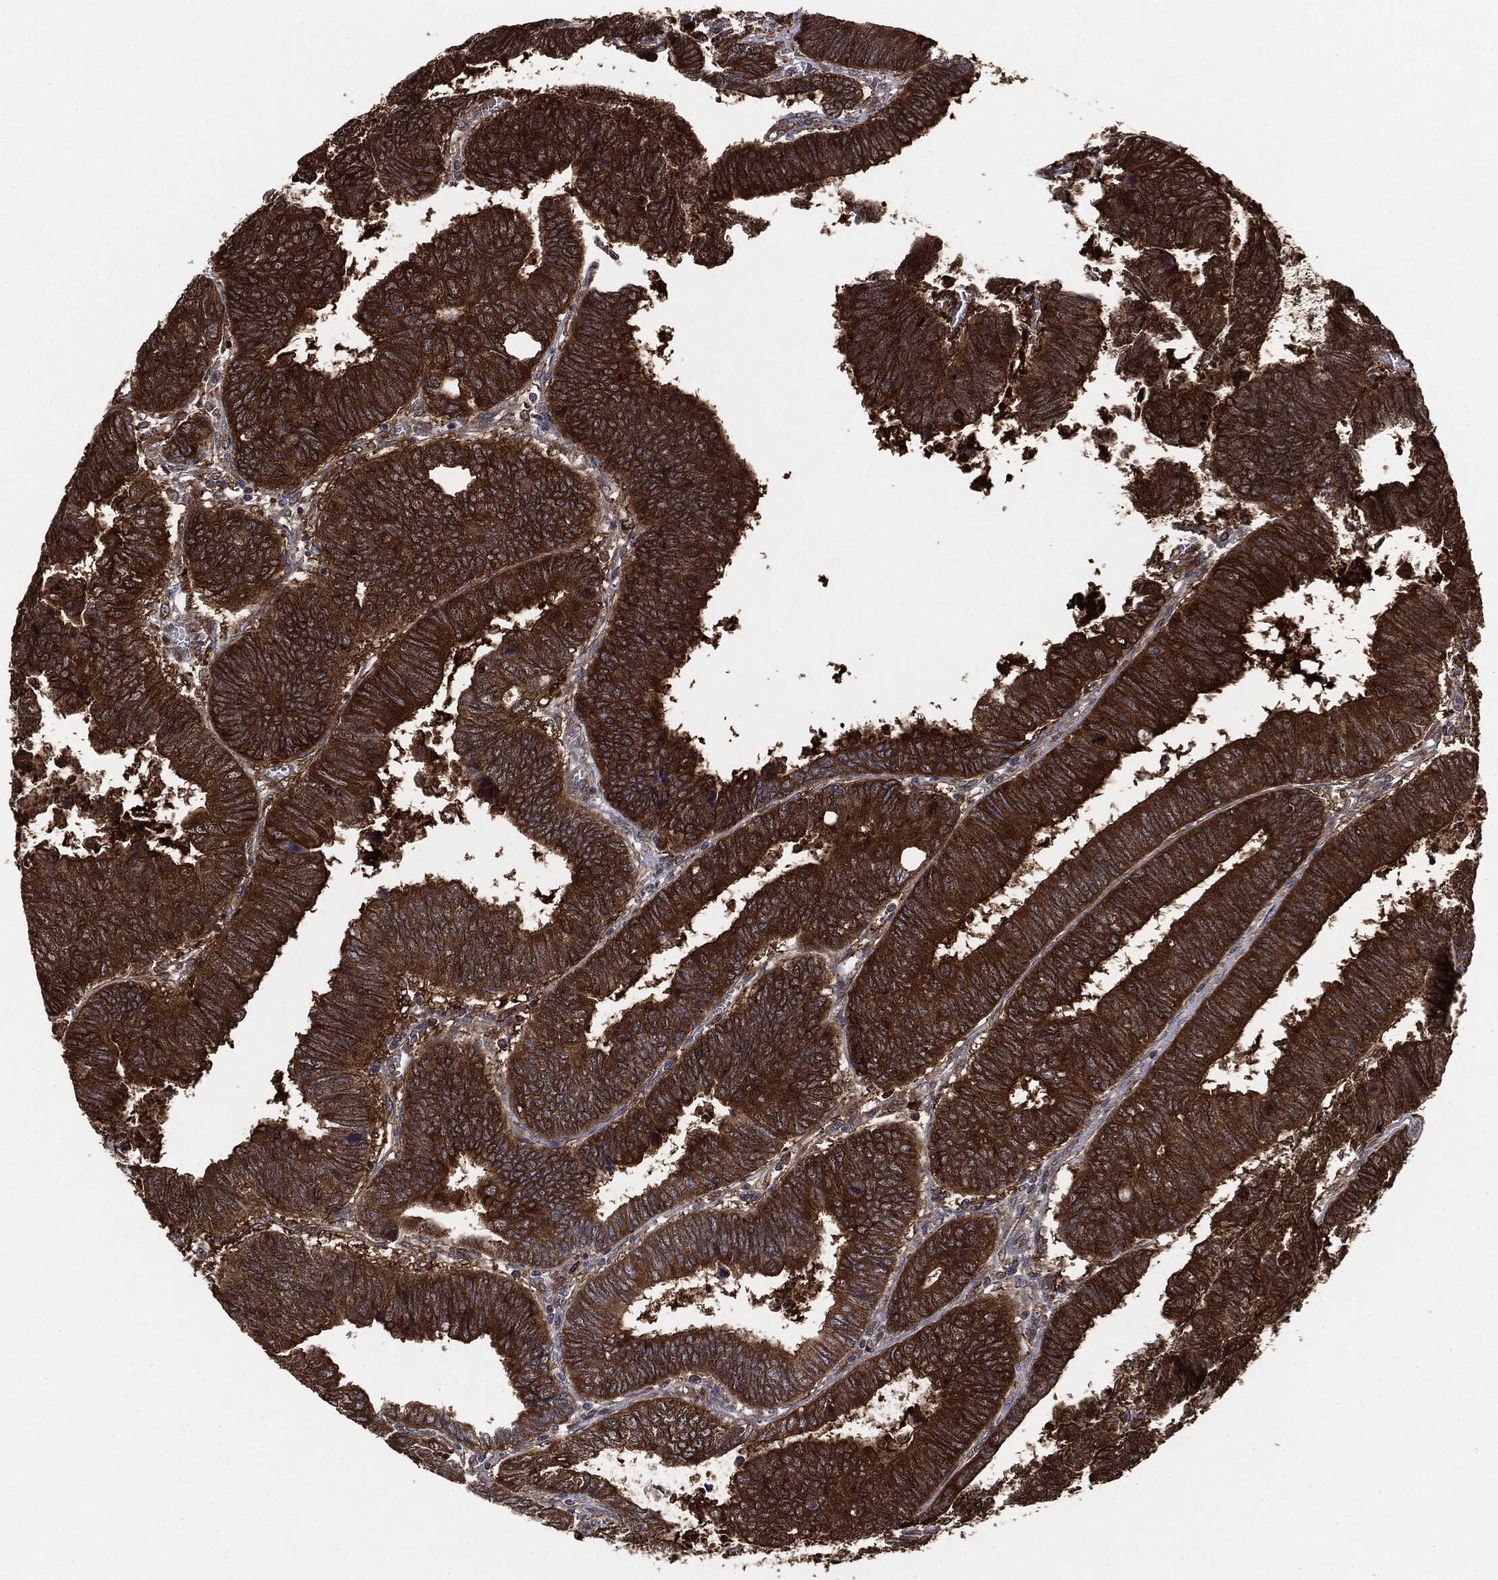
{"staining": {"intensity": "strong", "quantity": ">75%", "location": "cytoplasmic/membranous"}, "tissue": "colorectal cancer", "cell_type": "Tumor cells", "image_type": "cancer", "snomed": [{"axis": "morphology", "description": "Adenocarcinoma, NOS"}, {"axis": "topography", "description": "Colon"}], "caption": "Brown immunohistochemical staining in human colorectal adenocarcinoma shows strong cytoplasmic/membranous positivity in approximately >75% of tumor cells.", "gene": "NME1", "patient": {"sex": "male", "age": 62}}